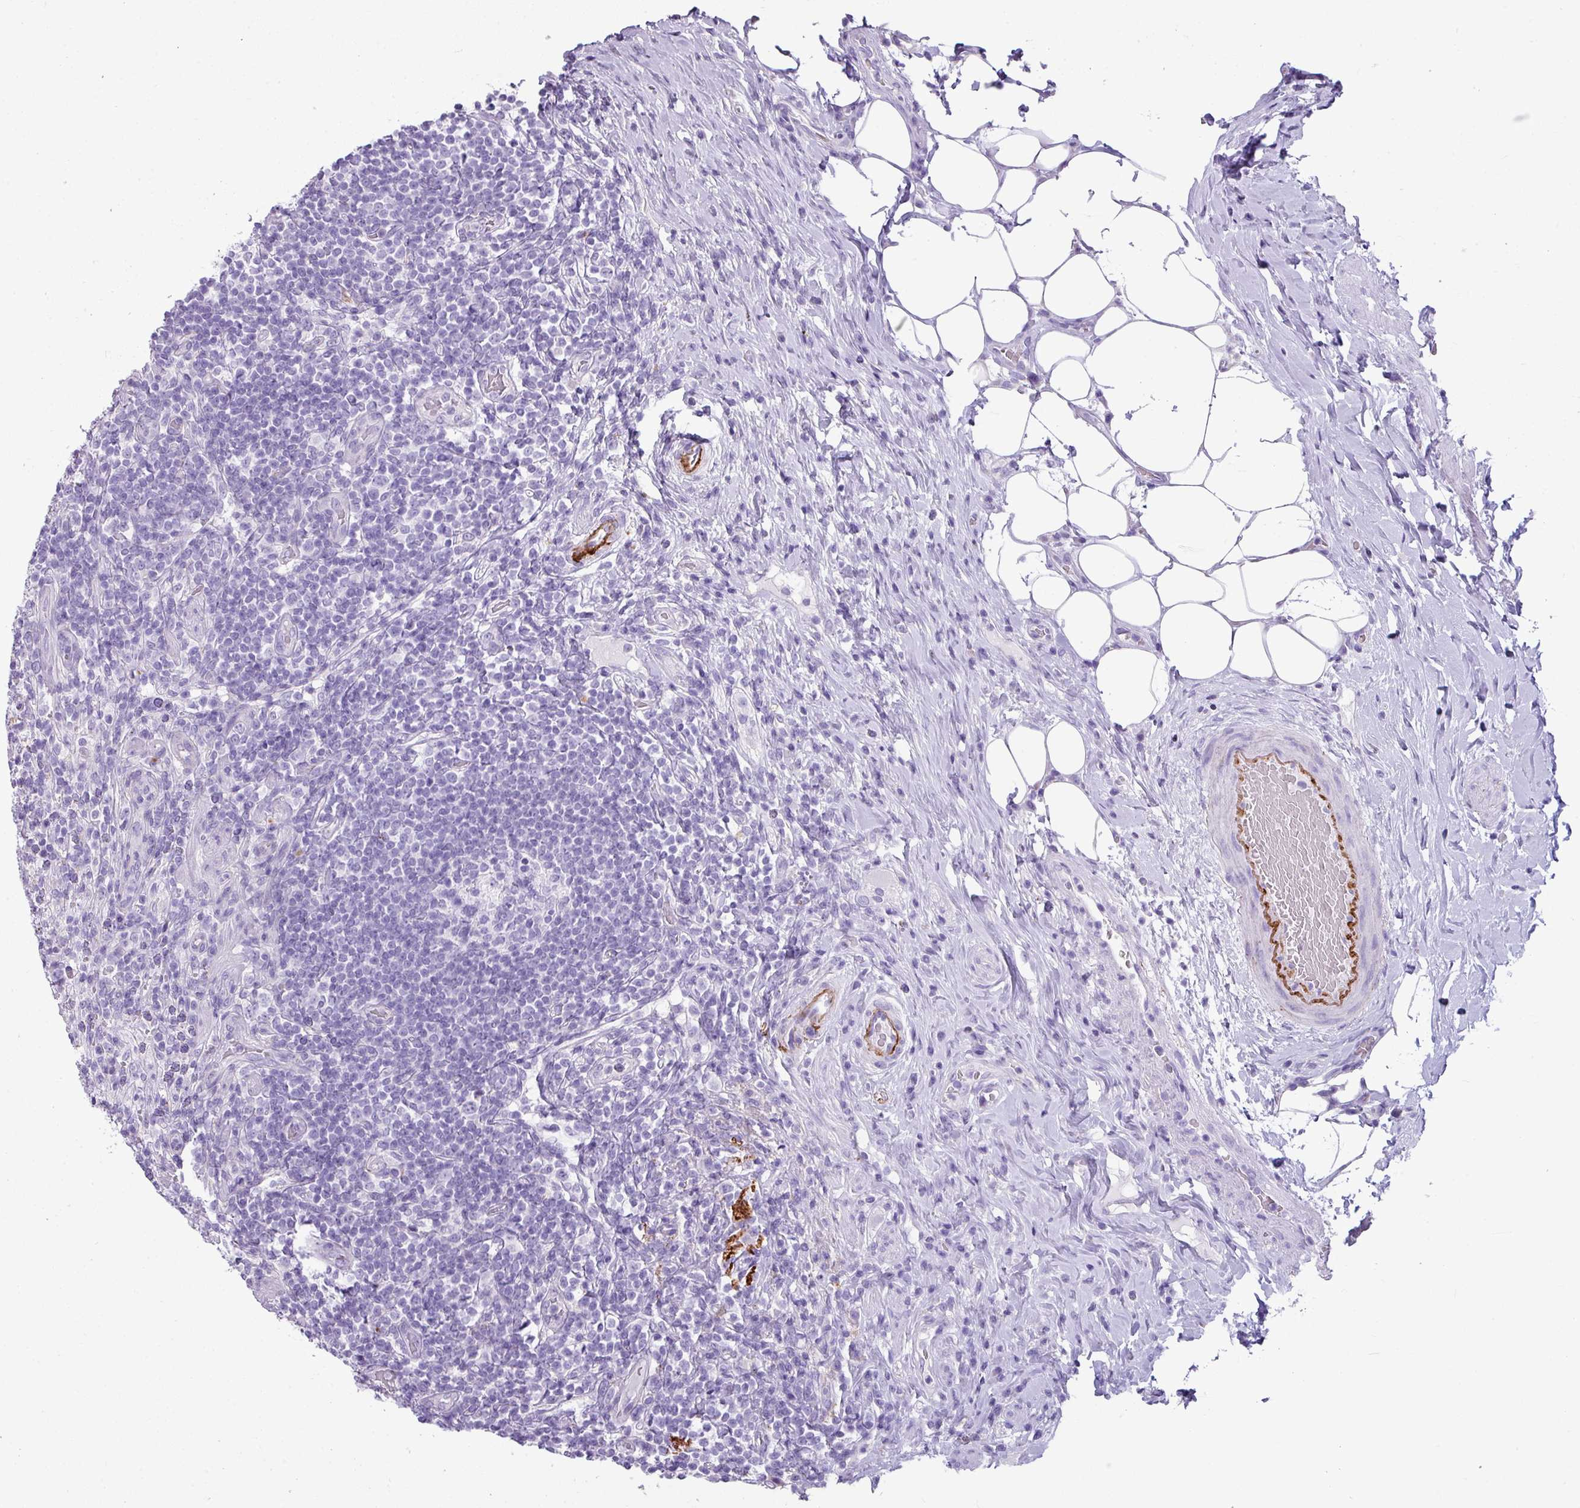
{"staining": {"intensity": "negative", "quantity": "none", "location": "none"}, "tissue": "appendix", "cell_type": "Glandular cells", "image_type": "normal", "snomed": [{"axis": "morphology", "description": "Normal tissue, NOS"}, {"axis": "topography", "description": "Appendix"}], "caption": "High magnification brightfield microscopy of normal appendix stained with DAB (3,3'-diaminobenzidine) (brown) and counterstained with hematoxylin (blue): glandular cells show no significant expression. The staining is performed using DAB brown chromogen with nuclei counter-stained in using hematoxylin.", "gene": "ZNF568", "patient": {"sex": "female", "age": 43}}